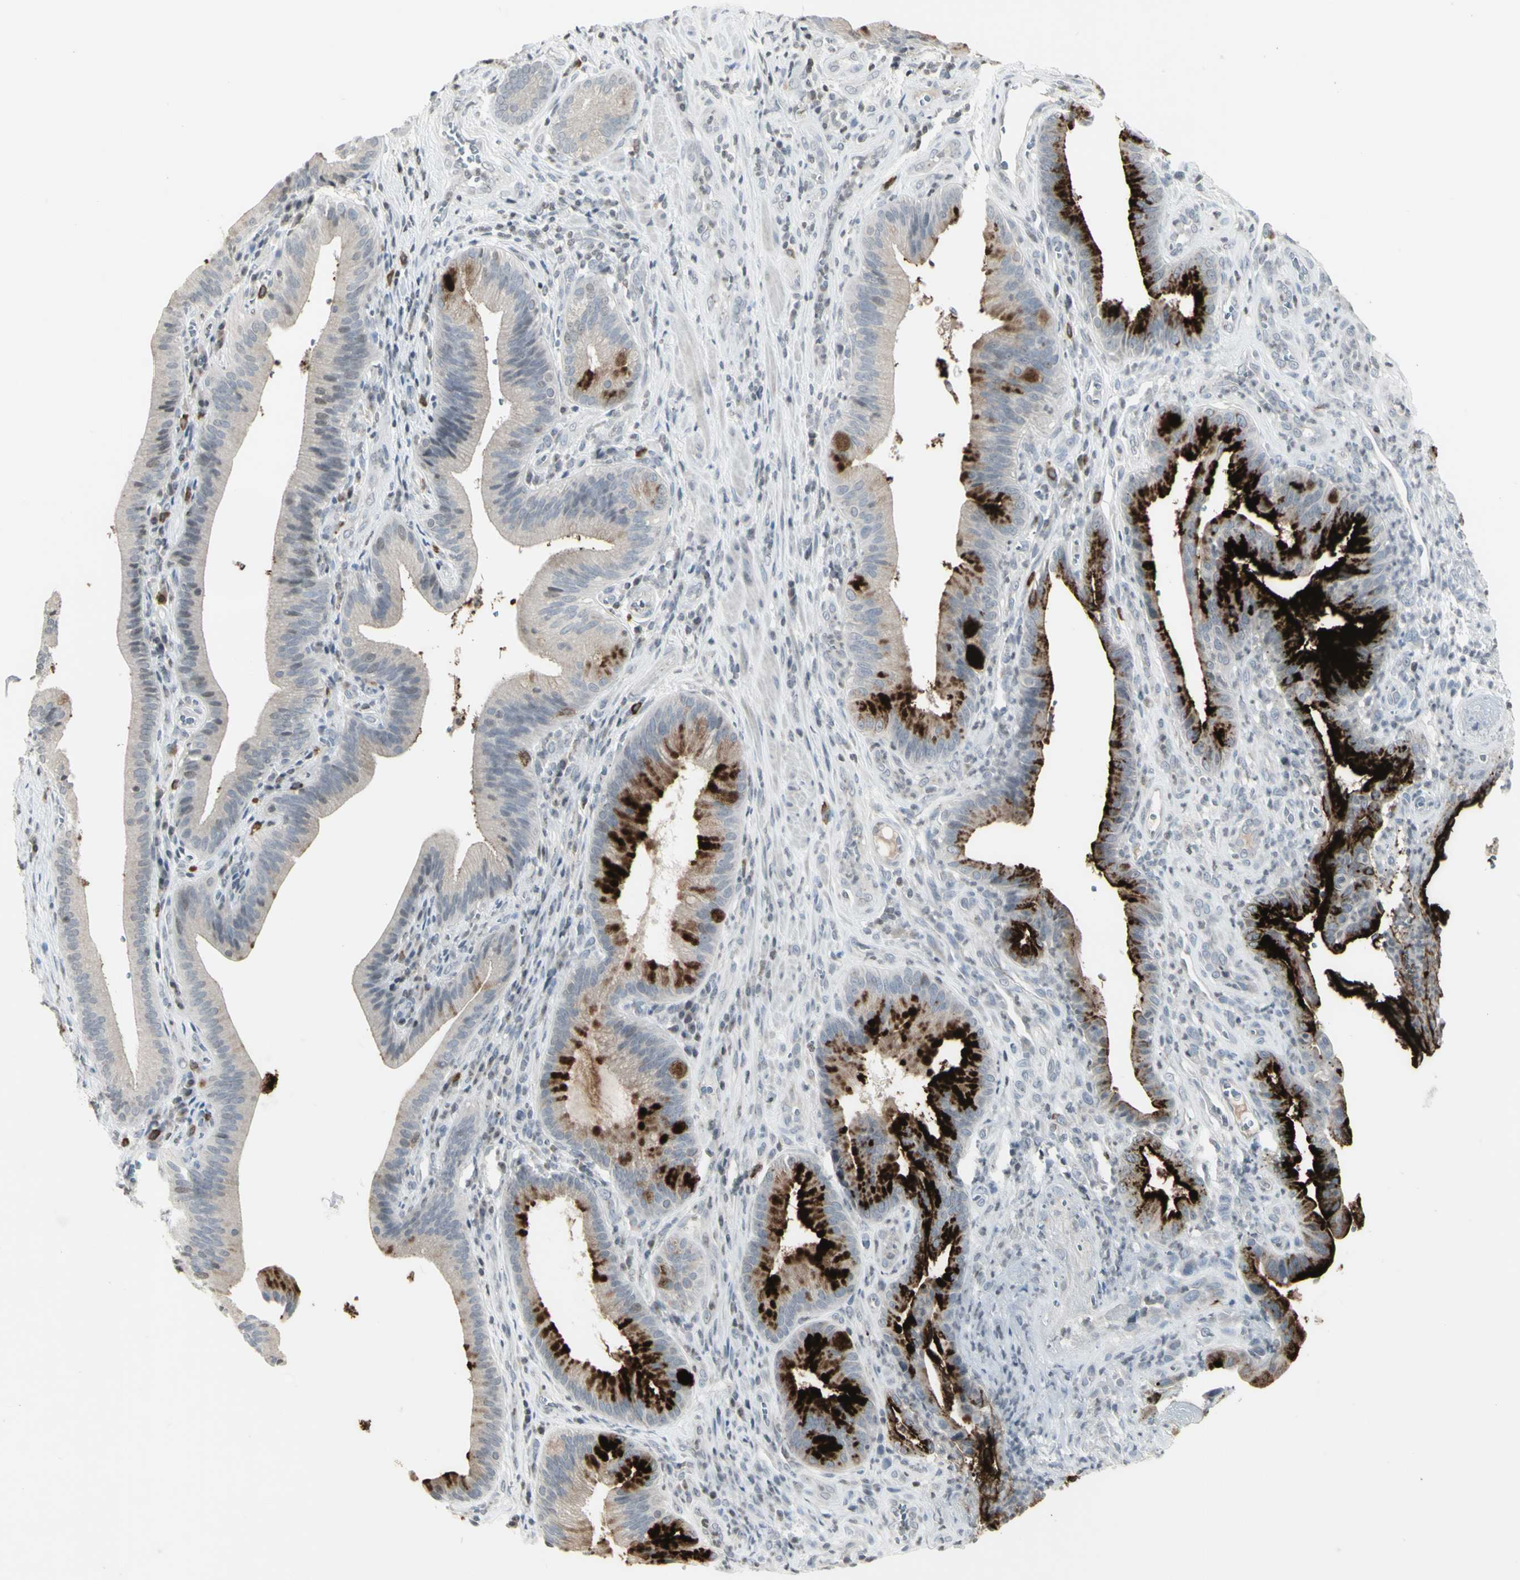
{"staining": {"intensity": "strong", "quantity": "25%-75%", "location": "cytoplasmic/membranous"}, "tissue": "pancreatic cancer", "cell_type": "Tumor cells", "image_type": "cancer", "snomed": [{"axis": "morphology", "description": "Adenocarcinoma, NOS"}, {"axis": "topography", "description": "Pancreas"}], "caption": "Protein staining exhibits strong cytoplasmic/membranous positivity in approximately 25%-75% of tumor cells in adenocarcinoma (pancreatic).", "gene": "MUC5AC", "patient": {"sex": "female", "age": 75}}